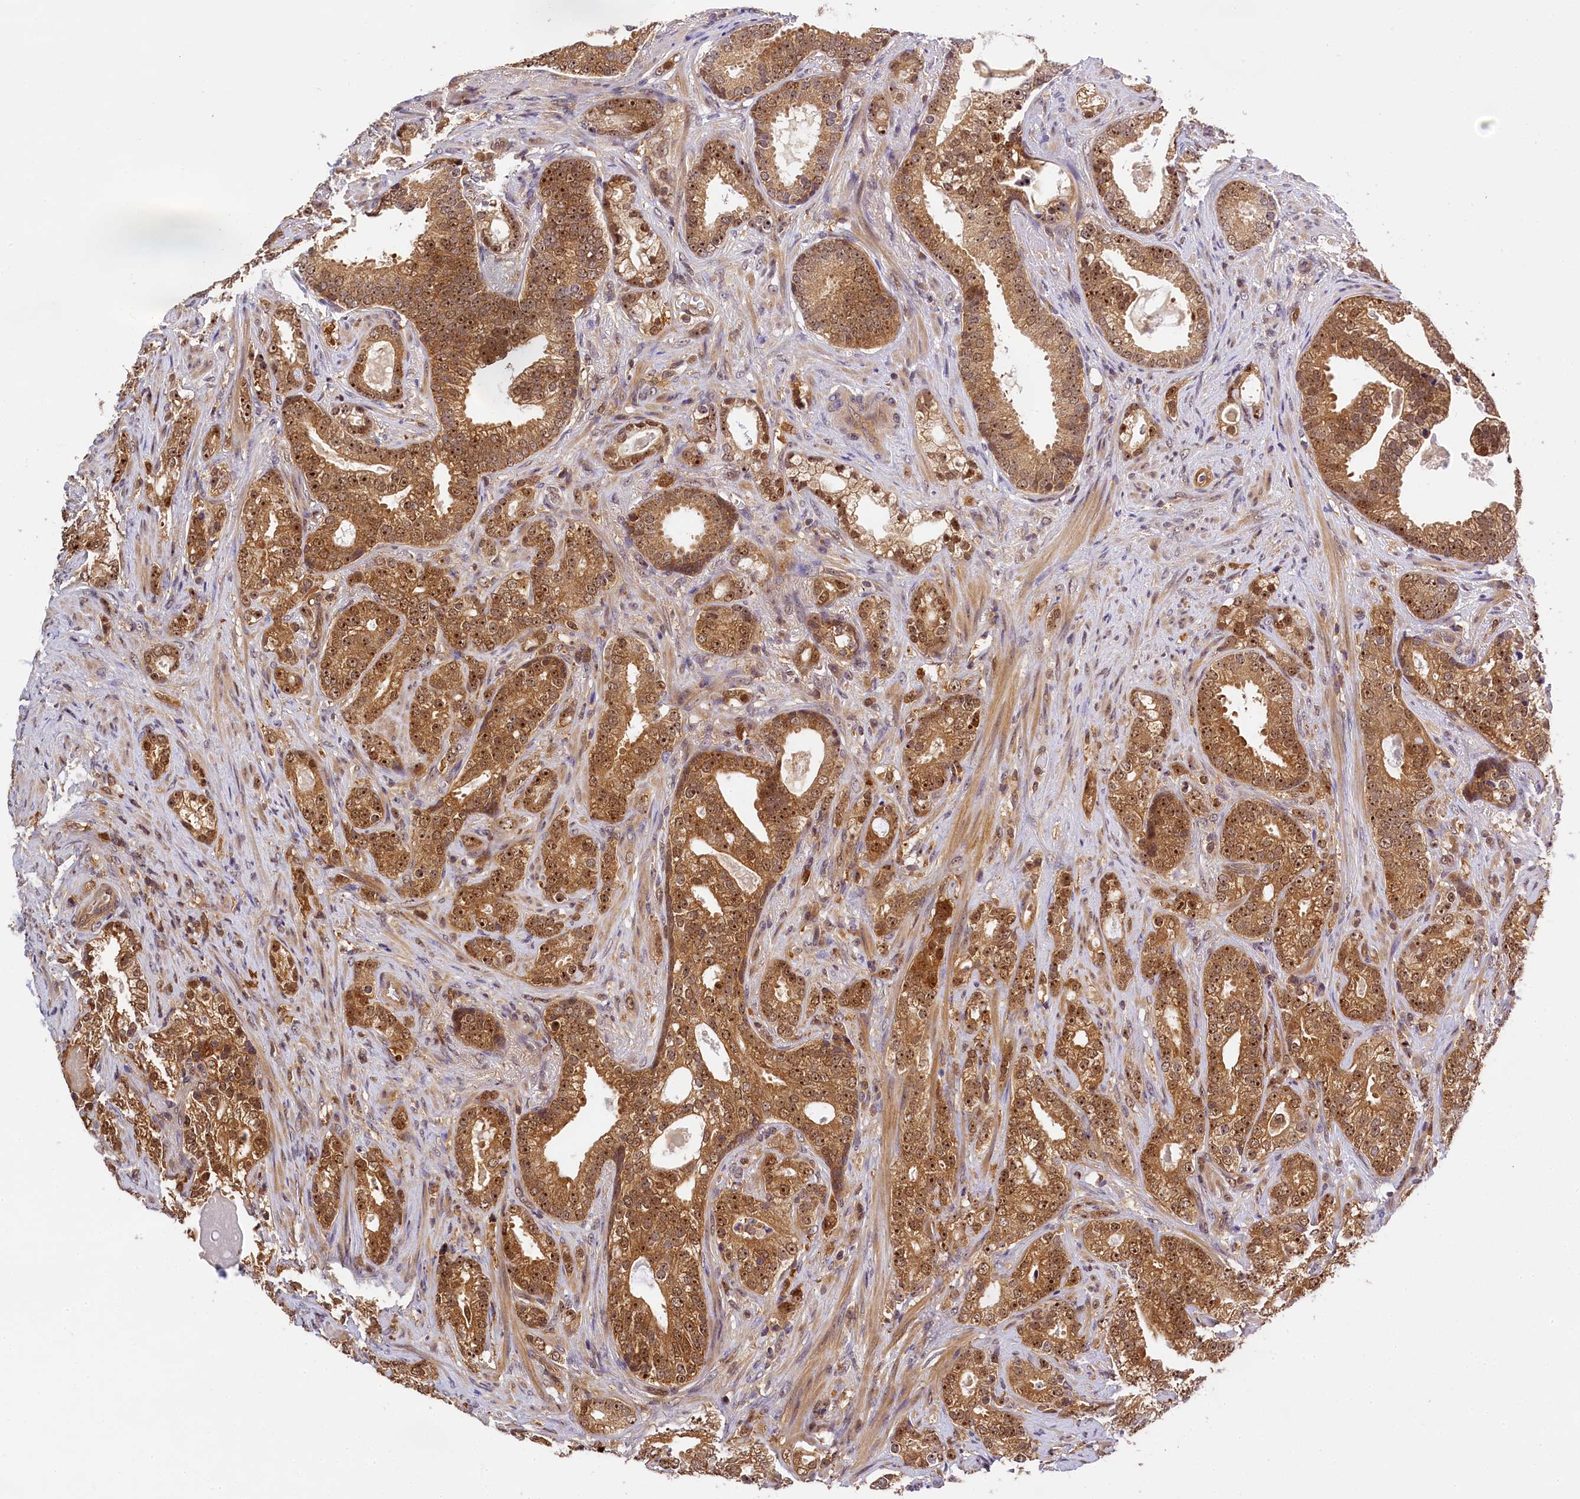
{"staining": {"intensity": "moderate", "quantity": ">75%", "location": "cytoplasmic/membranous,nuclear"}, "tissue": "prostate cancer", "cell_type": "Tumor cells", "image_type": "cancer", "snomed": [{"axis": "morphology", "description": "Adenocarcinoma, High grade"}, {"axis": "topography", "description": "Prostate and seminal vesicle, NOS"}], "caption": "This is a photomicrograph of immunohistochemistry staining of prostate cancer (high-grade adenocarcinoma), which shows moderate positivity in the cytoplasmic/membranous and nuclear of tumor cells.", "gene": "EIF6", "patient": {"sex": "male", "age": 67}}